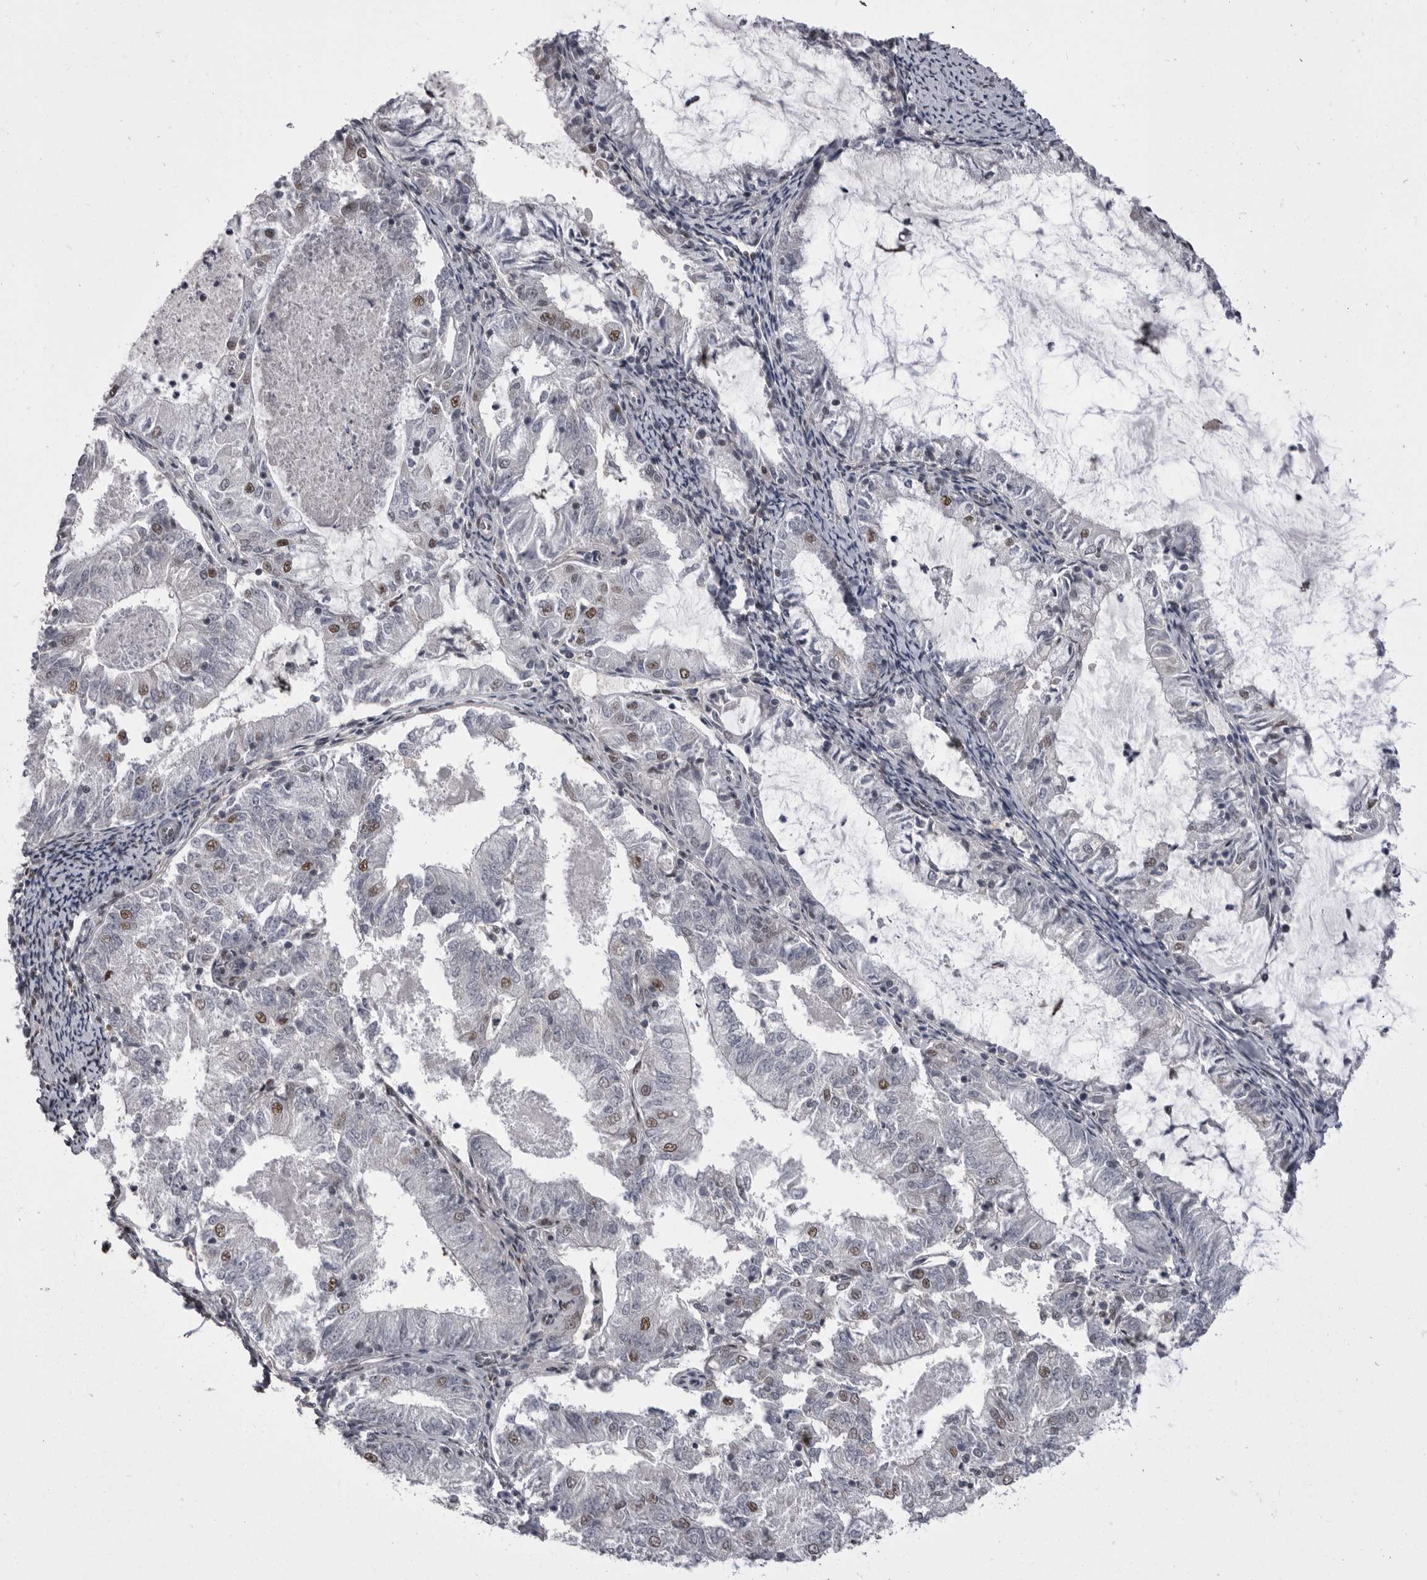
{"staining": {"intensity": "moderate", "quantity": "<25%", "location": "nuclear"}, "tissue": "endometrial cancer", "cell_type": "Tumor cells", "image_type": "cancer", "snomed": [{"axis": "morphology", "description": "Adenocarcinoma, NOS"}, {"axis": "topography", "description": "Endometrium"}], "caption": "Immunohistochemistry staining of endometrial adenocarcinoma, which displays low levels of moderate nuclear positivity in about <25% of tumor cells indicating moderate nuclear protein expression. The staining was performed using DAB (3,3'-diaminobenzidine) (brown) for protein detection and nuclei were counterstained in hematoxylin (blue).", "gene": "MEPCE", "patient": {"sex": "female", "age": 57}}